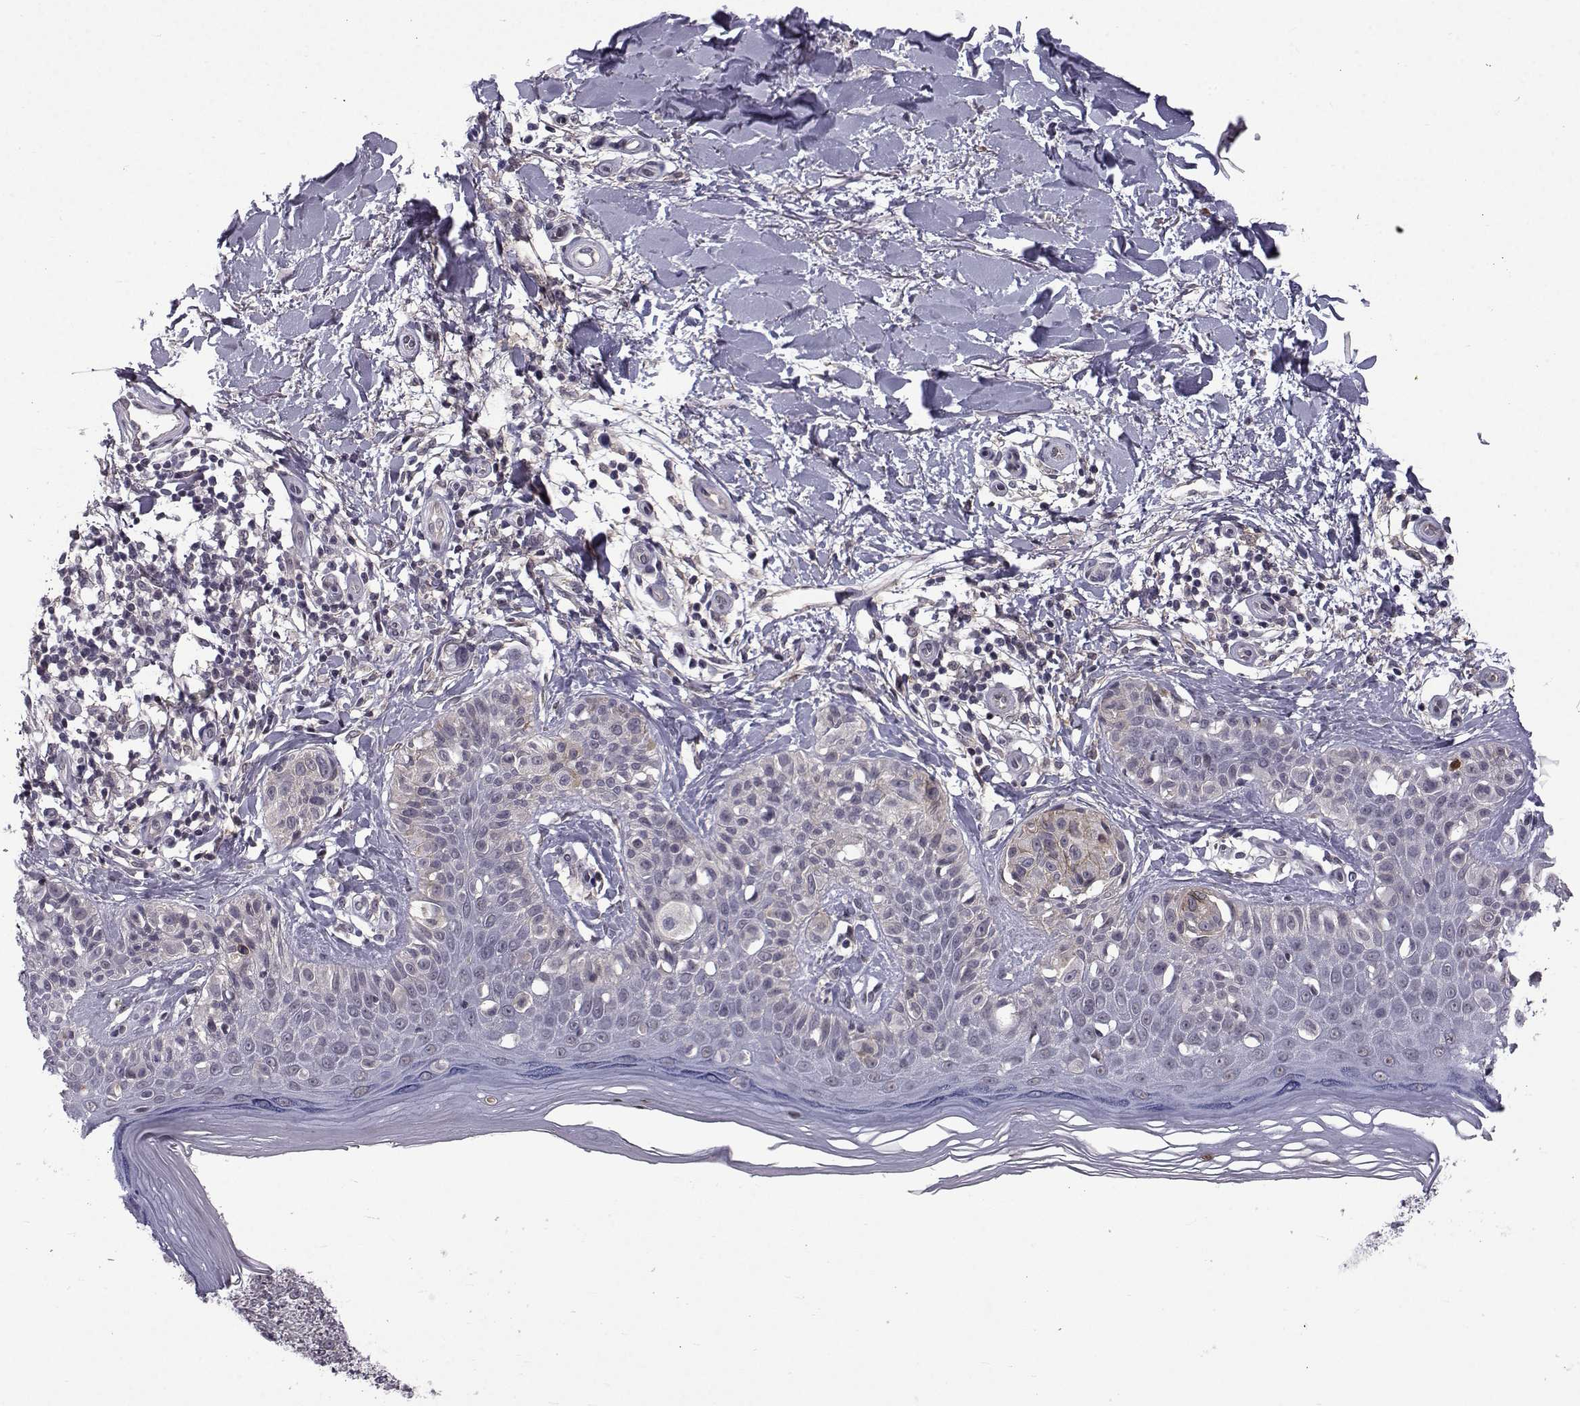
{"staining": {"intensity": "negative", "quantity": "none", "location": "none"}, "tissue": "melanoma", "cell_type": "Tumor cells", "image_type": "cancer", "snomed": [{"axis": "morphology", "description": "Malignant melanoma, NOS"}, {"axis": "topography", "description": "Skin"}], "caption": "Micrograph shows no significant protein expression in tumor cells of malignant melanoma. (Brightfield microscopy of DAB (3,3'-diaminobenzidine) immunohistochemistry at high magnification).", "gene": "RBM24", "patient": {"sex": "female", "age": 73}}